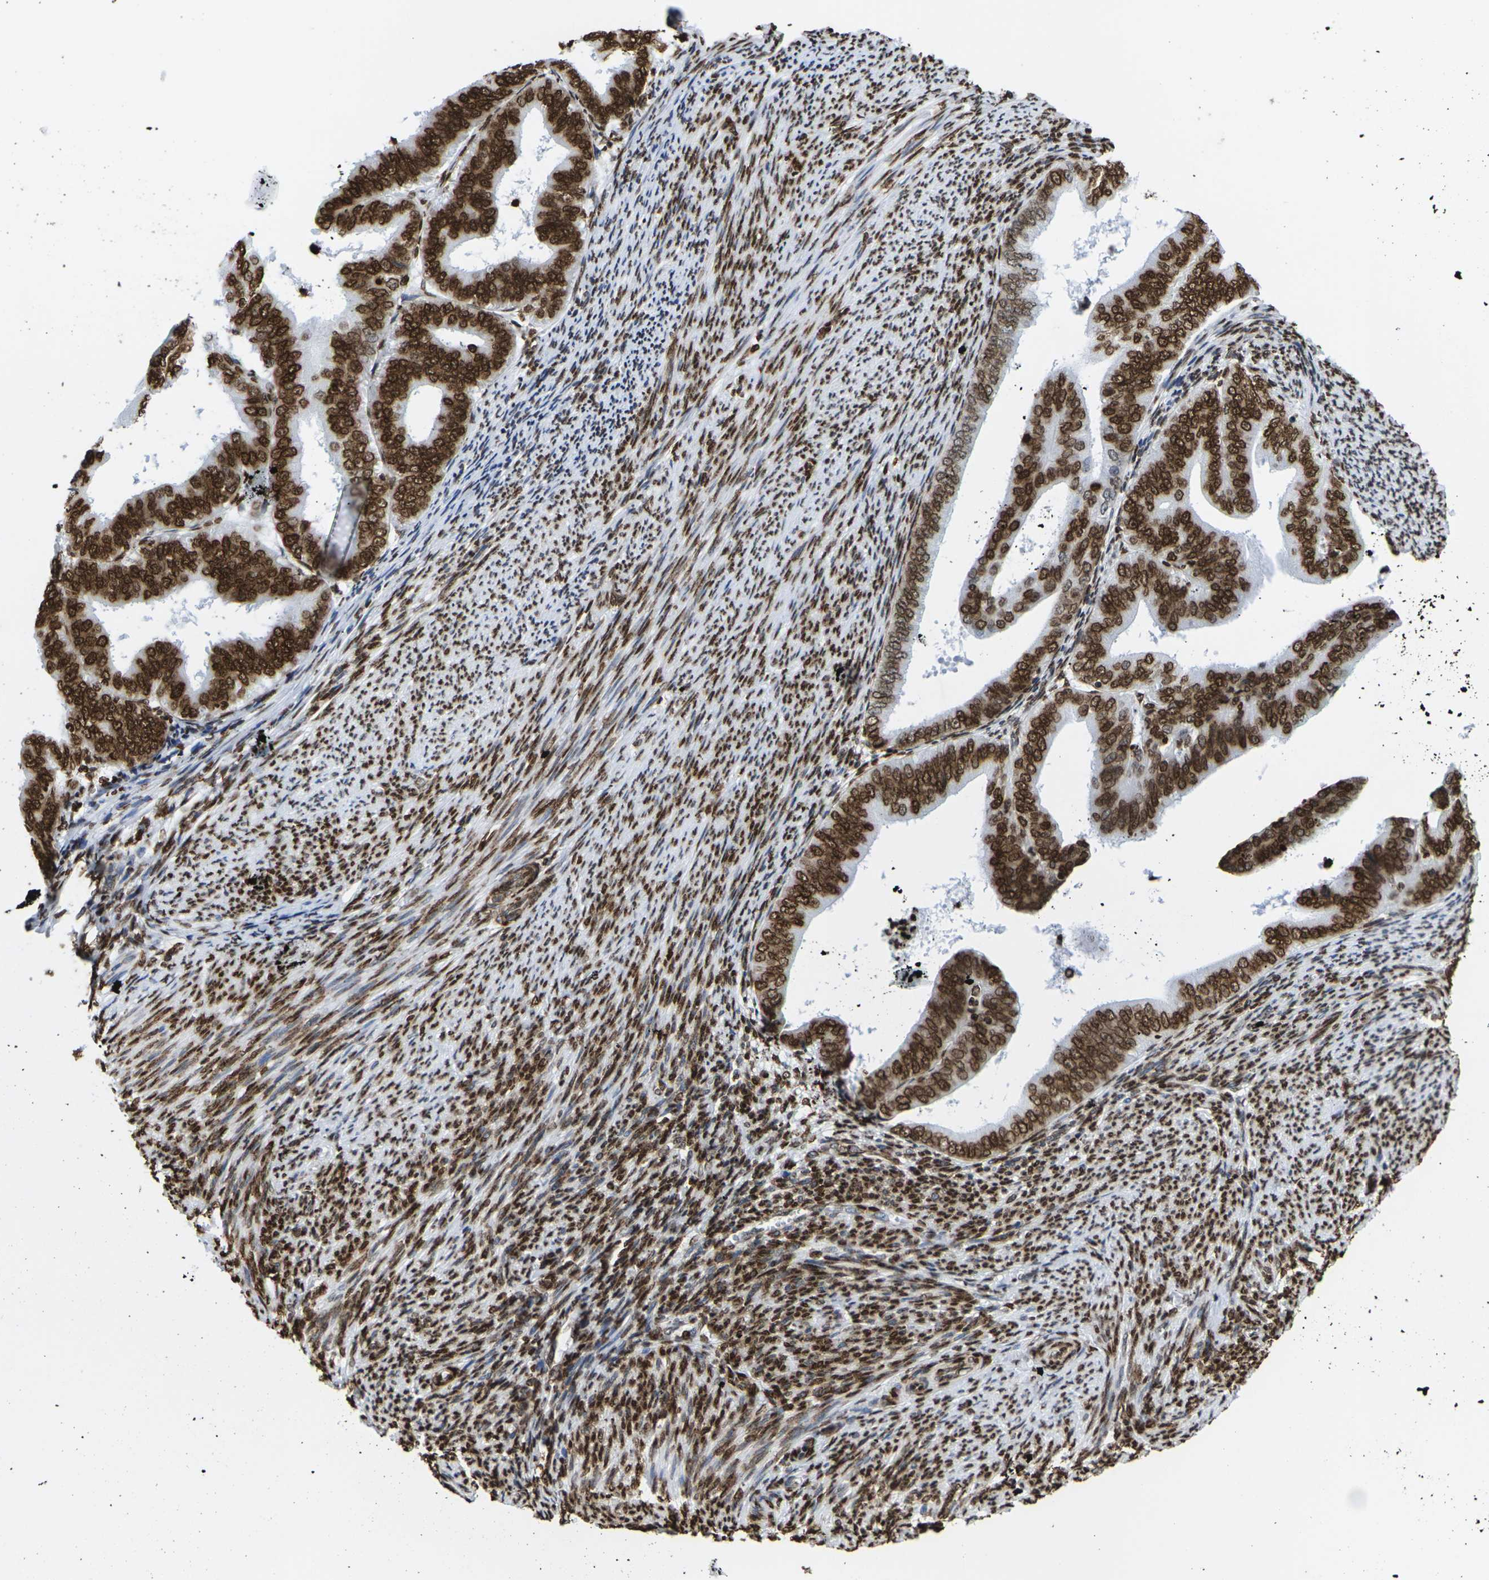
{"staining": {"intensity": "strong", "quantity": ">75%", "location": "cytoplasmic/membranous,nuclear"}, "tissue": "endometrial cancer", "cell_type": "Tumor cells", "image_type": "cancer", "snomed": [{"axis": "morphology", "description": "Adenocarcinoma, NOS"}, {"axis": "topography", "description": "Endometrium"}], "caption": "Endometrial cancer (adenocarcinoma) stained with a brown dye reveals strong cytoplasmic/membranous and nuclear positive positivity in about >75% of tumor cells.", "gene": "H2AC21", "patient": {"sex": "female", "age": 63}}